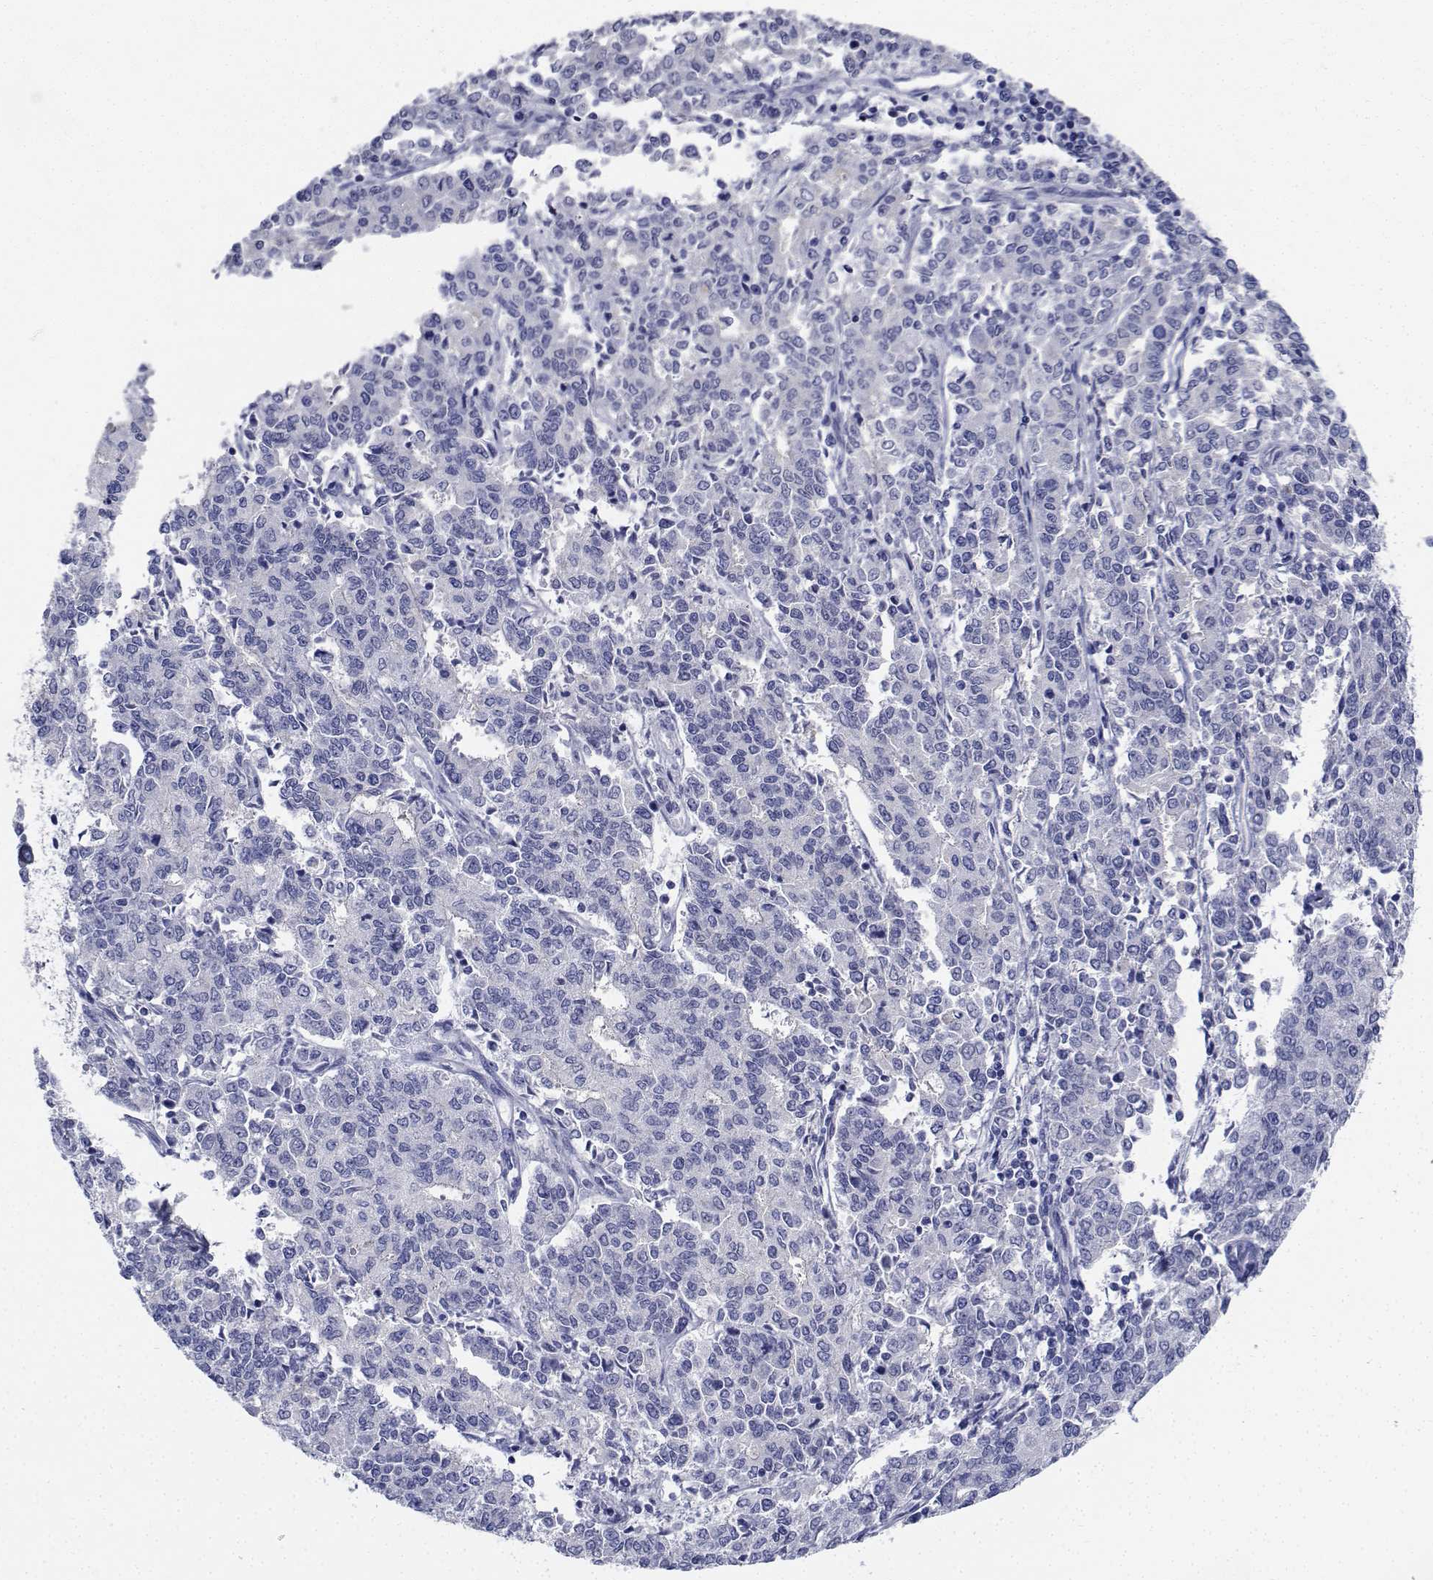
{"staining": {"intensity": "negative", "quantity": "none", "location": "none"}, "tissue": "endometrial cancer", "cell_type": "Tumor cells", "image_type": "cancer", "snomed": [{"axis": "morphology", "description": "Adenocarcinoma, NOS"}, {"axis": "topography", "description": "Endometrium"}], "caption": "IHC image of adenocarcinoma (endometrial) stained for a protein (brown), which reveals no staining in tumor cells. (DAB (3,3'-diaminobenzidine) immunohistochemistry with hematoxylin counter stain).", "gene": "PLXNA4", "patient": {"sex": "female", "age": 50}}